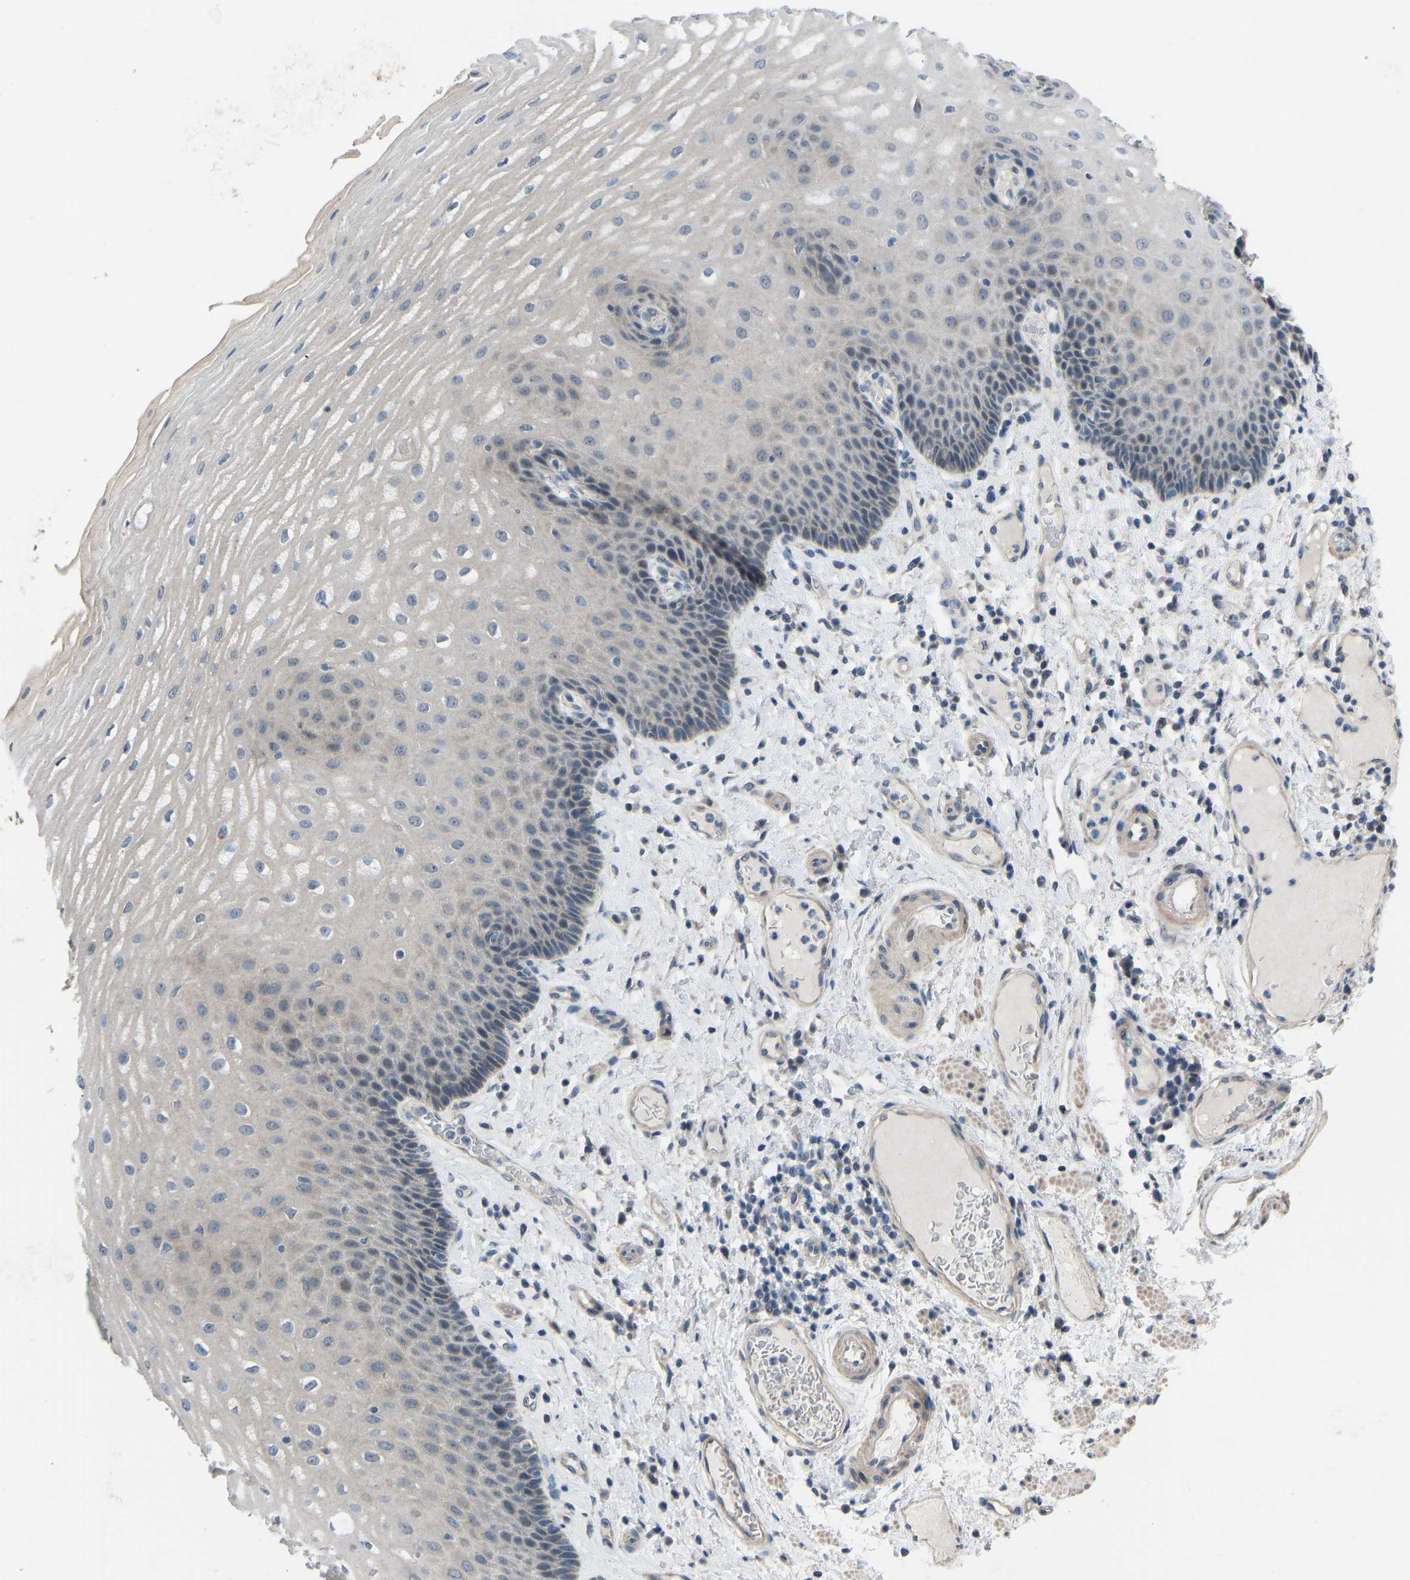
{"staining": {"intensity": "weak", "quantity": "<25%", "location": "cytoplasmic/membranous"}, "tissue": "esophagus", "cell_type": "Squamous epithelial cells", "image_type": "normal", "snomed": [{"axis": "morphology", "description": "Normal tissue, NOS"}, {"axis": "topography", "description": "Esophagus"}], "caption": "This is a image of immunohistochemistry (IHC) staining of unremarkable esophagus, which shows no positivity in squamous epithelial cells. (Brightfield microscopy of DAB (3,3'-diaminobenzidine) IHC at high magnification).", "gene": "CDK2AP1", "patient": {"sex": "male", "age": 54}}